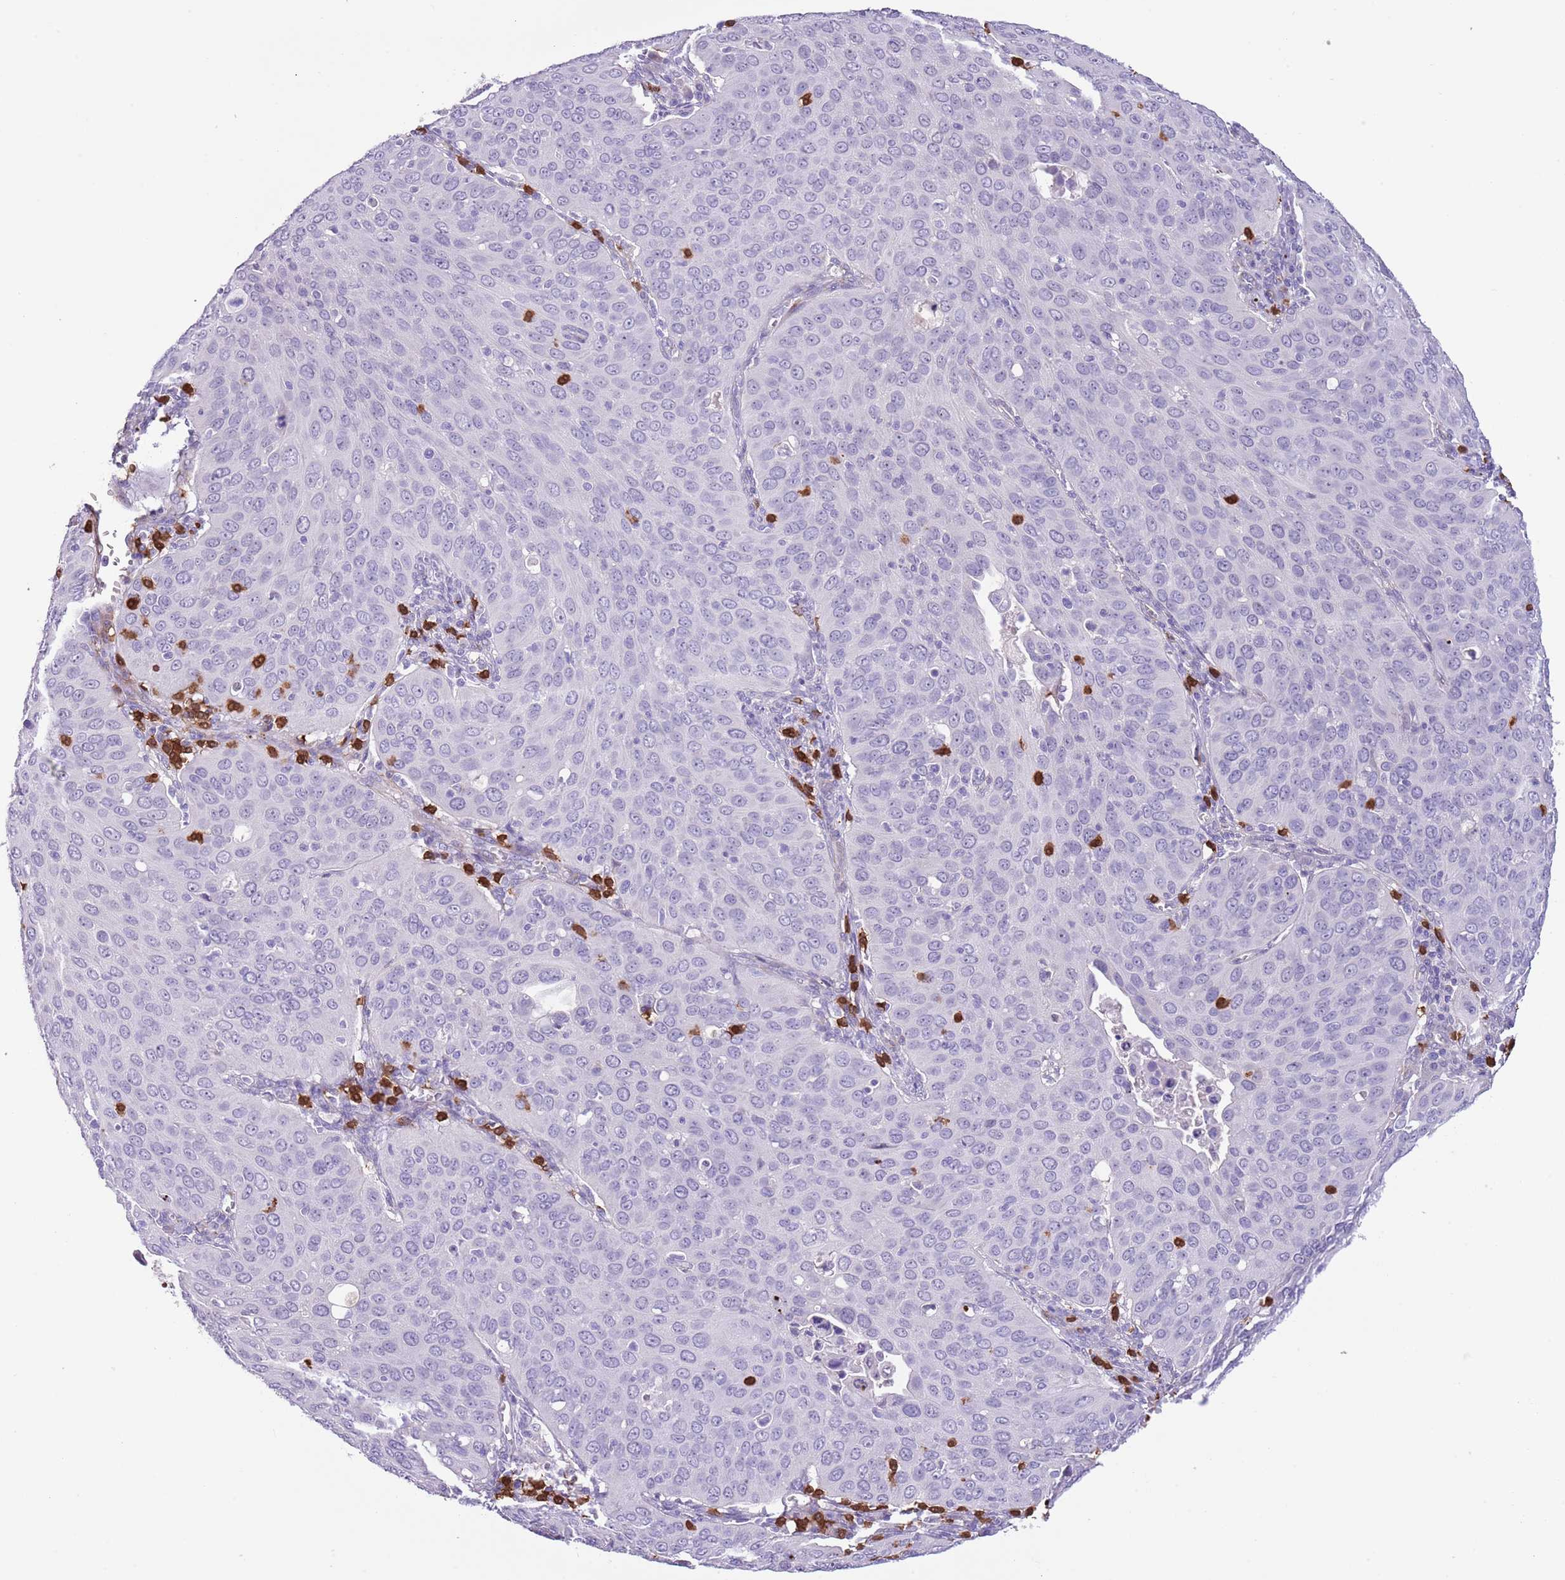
{"staining": {"intensity": "negative", "quantity": "none", "location": "none"}, "tissue": "cervical cancer", "cell_type": "Tumor cells", "image_type": "cancer", "snomed": [{"axis": "morphology", "description": "Squamous cell carcinoma, NOS"}, {"axis": "topography", "description": "Cervix"}], "caption": "There is no significant expression in tumor cells of cervical cancer (squamous cell carcinoma).", "gene": "TSGA13", "patient": {"sex": "female", "age": 36}}